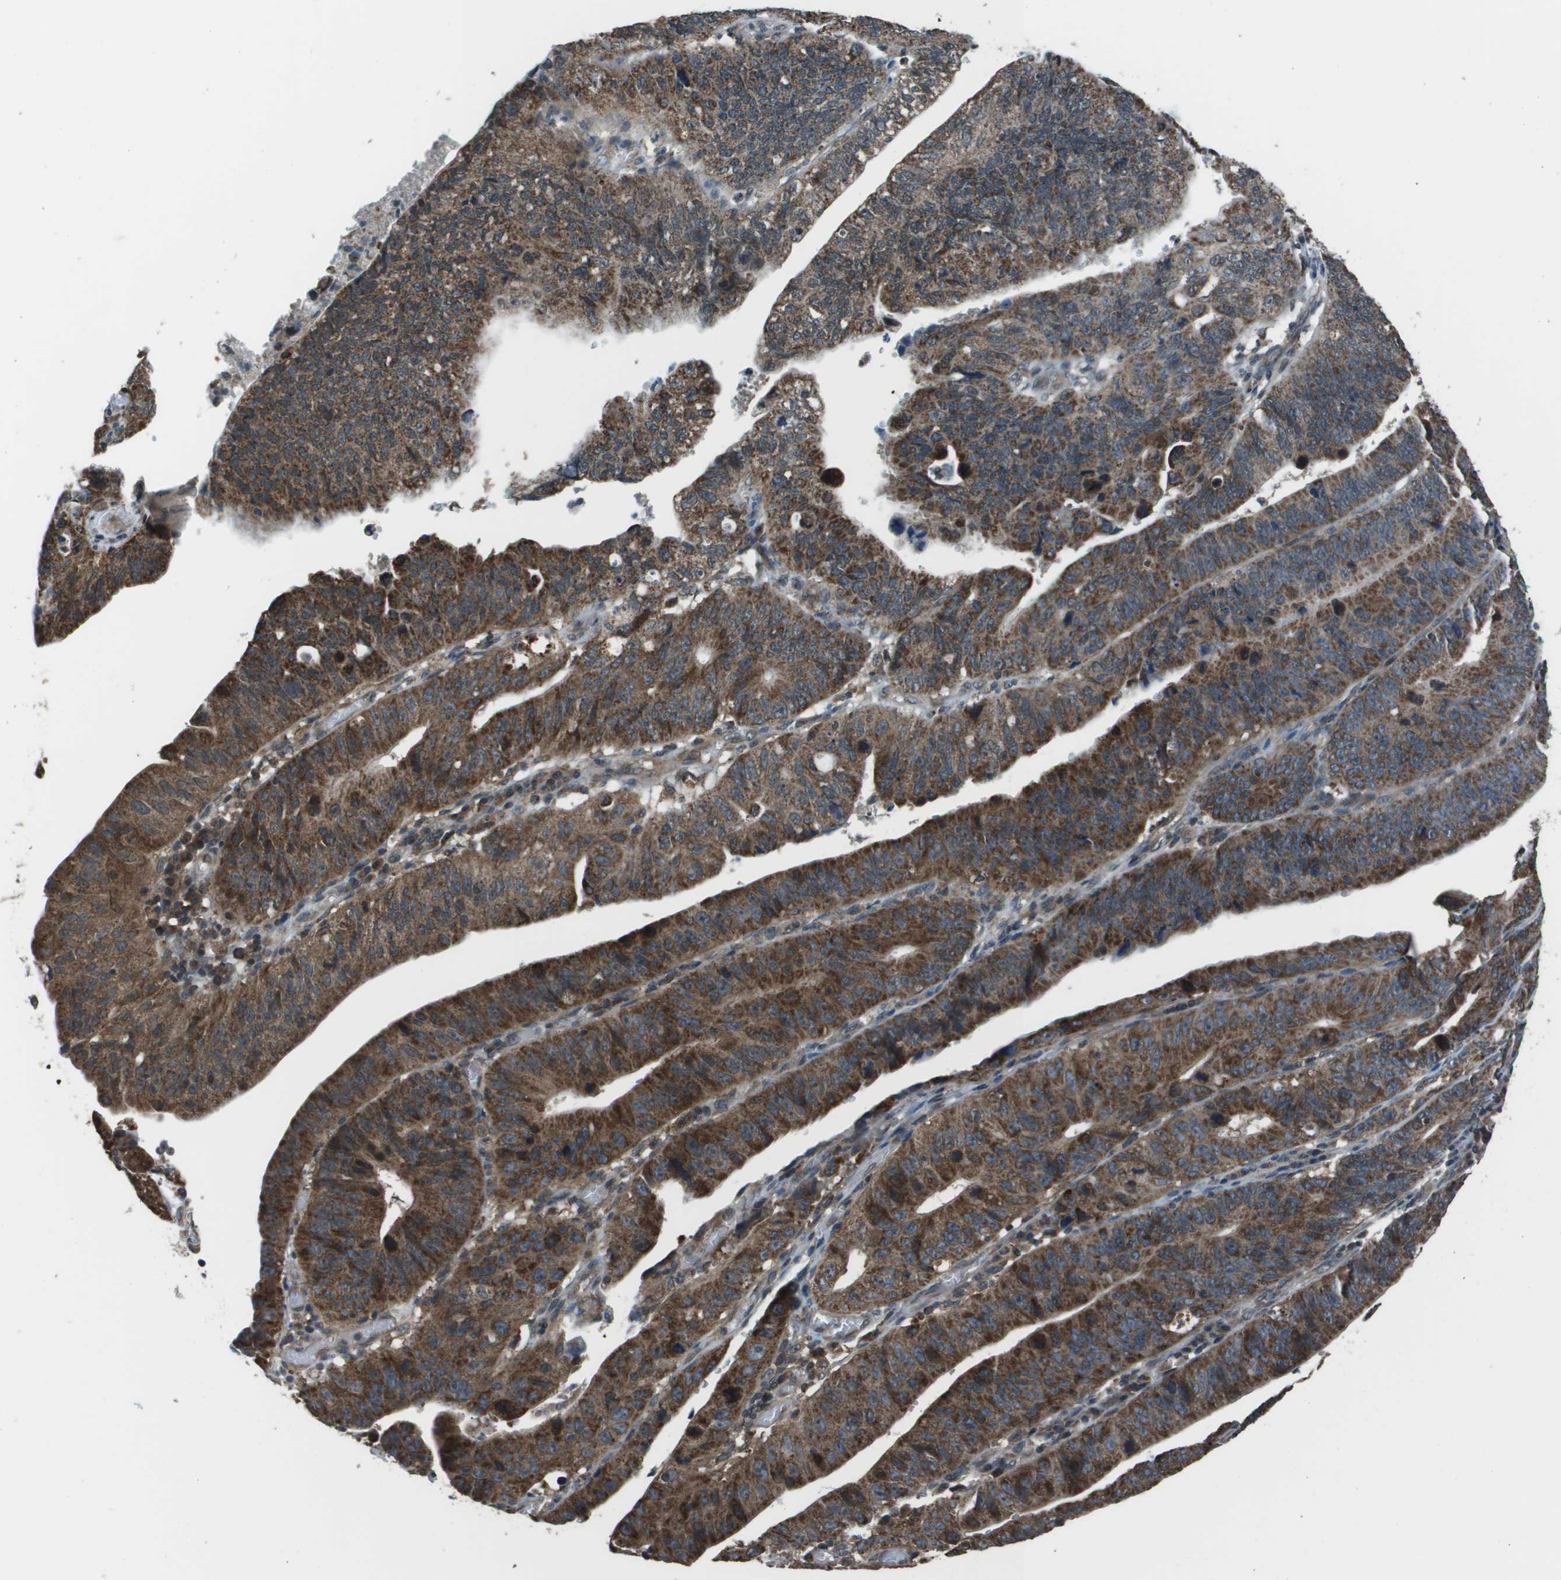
{"staining": {"intensity": "strong", "quantity": ">75%", "location": "cytoplasmic/membranous"}, "tissue": "stomach cancer", "cell_type": "Tumor cells", "image_type": "cancer", "snomed": [{"axis": "morphology", "description": "Adenocarcinoma, NOS"}, {"axis": "topography", "description": "Stomach"}], "caption": "Protein staining of stomach cancer tissue demonstrates strong cytoplasmic/membranous staining in about >75% of tumor cells. The staining is performed using DAB brown chromogen to label protein expression. The nuclei are counter-stained blue using hematoxylin.", "gene": "PPFIA1", "patient": {"sex": "male", "age": 59}}